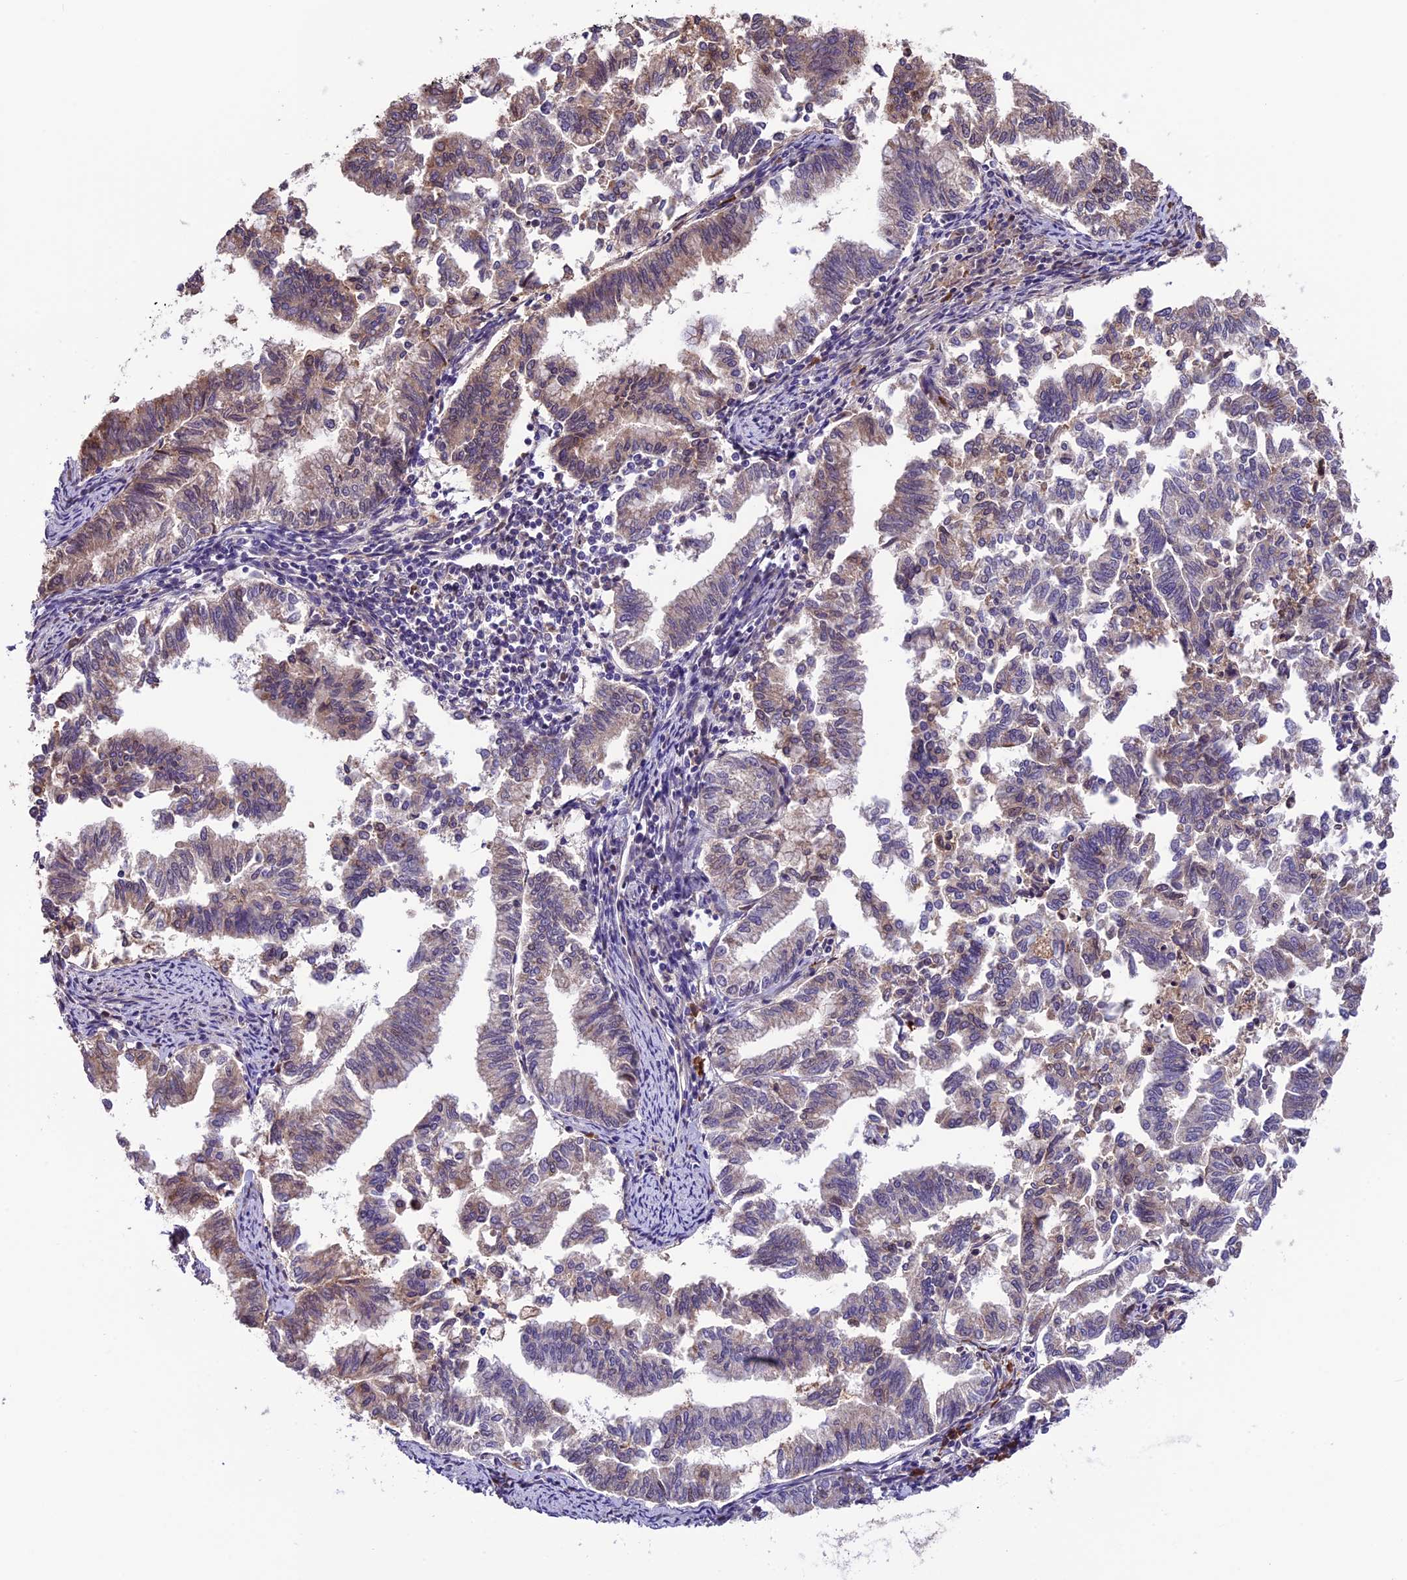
{"staining": {"intensity": "moderate", "quantity": "25%-75%", "location": "cytoplasmic/membranous"}, "tissue": "endometrial cancer", "cell_type": "Tumor cells", "image_type": "cancer", "snomed": [{"axis": "morphology", "description": "Adenocarcinoma, NOS"}, {"axis": "topography", "description": "Endometrium"}], "caption": "Moderate cytoplasmic/membranous positivity is appreciated in about 25%-75% of tumor cells in endometrial adenocarcinoma. The staining was performed using DAB to visualize the protein expression in brown, while the nuclei were stained in blue with hematoxylin (Magnification: 20x).", "gene": "ABCC10", "patient": {"sex": "female", "age": 79}}